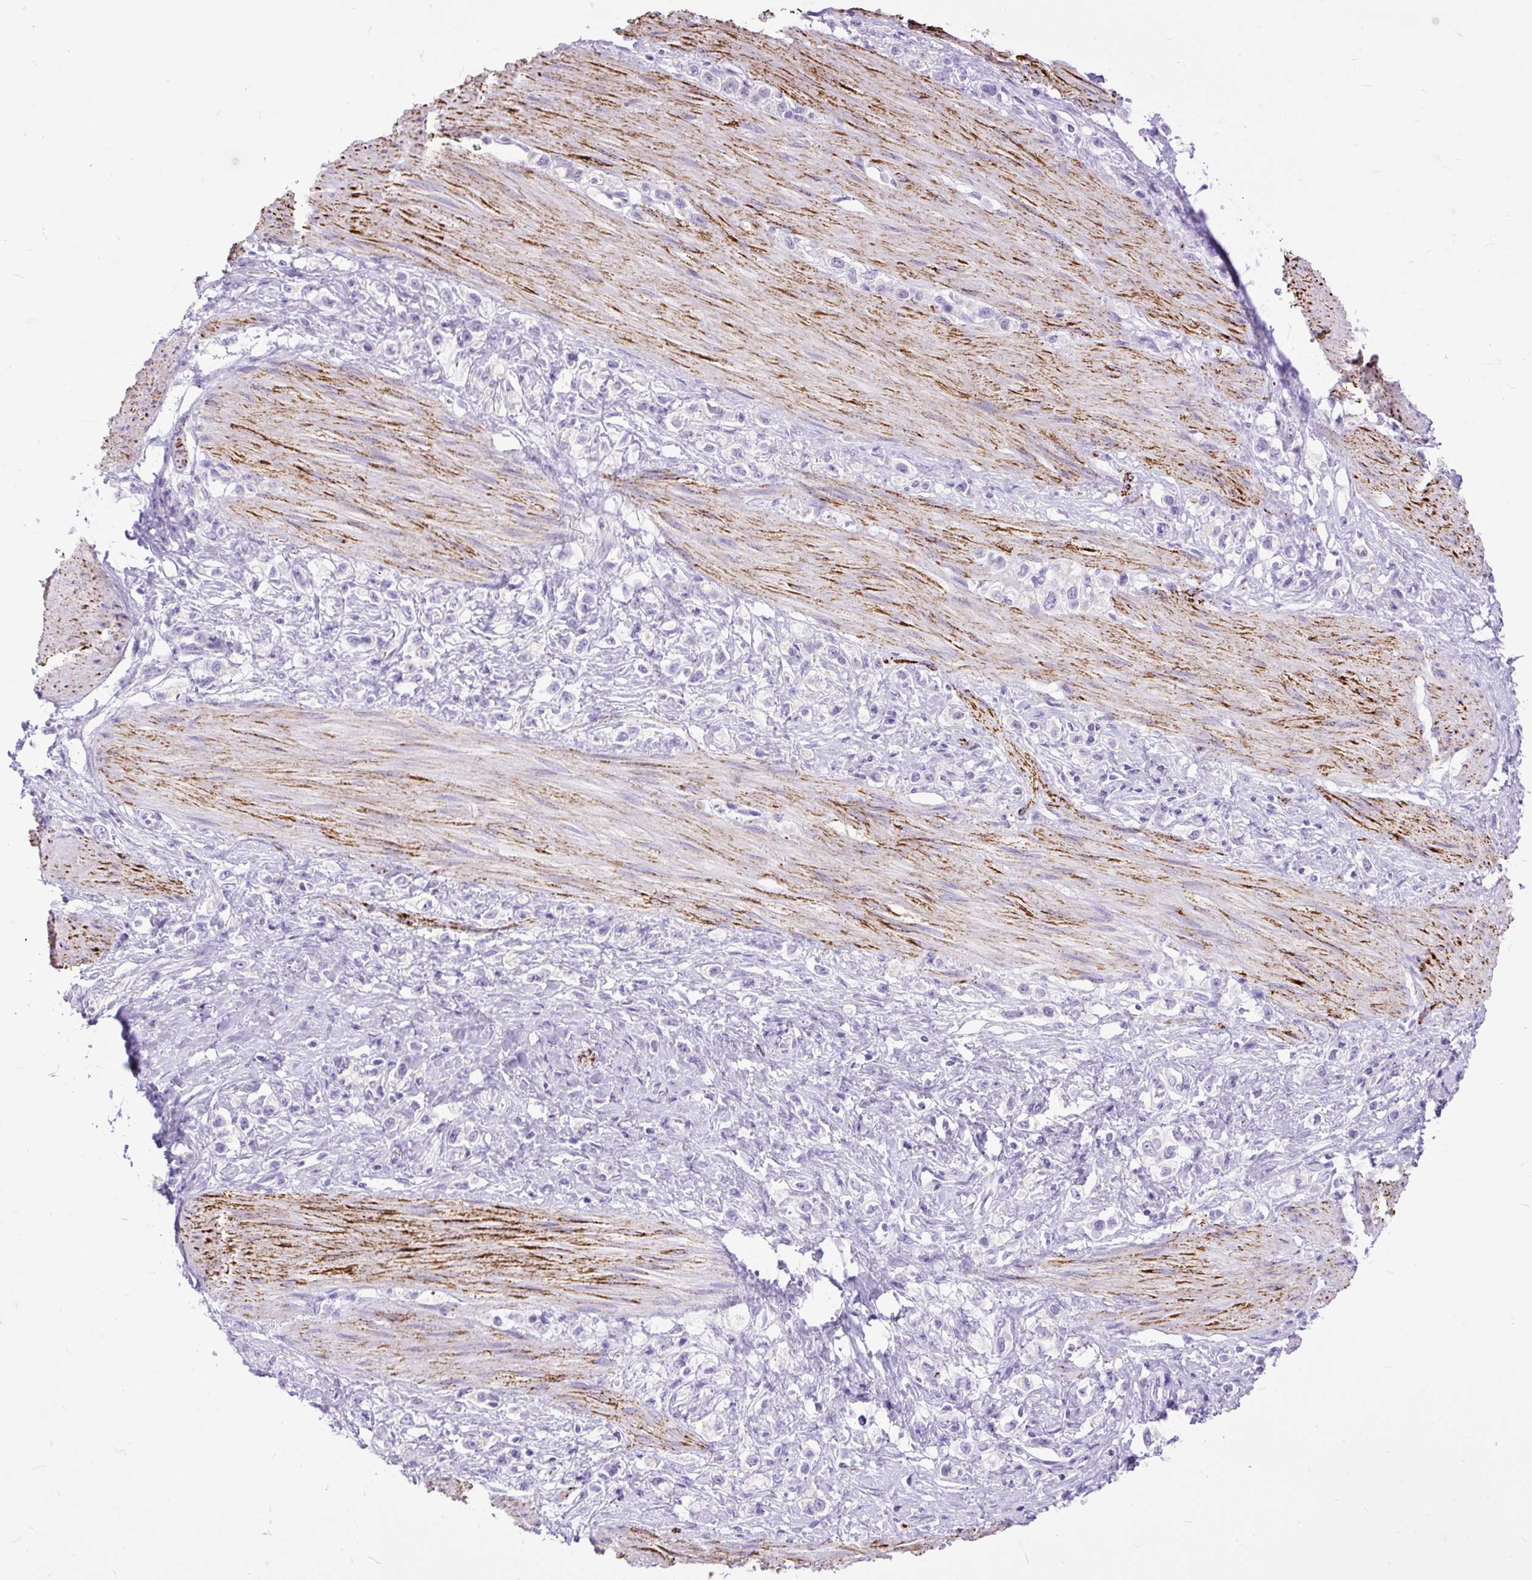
{"staining": {"intensity": "negative", "quantity": "none", "location": "none"}, "tissue": "stomach cancer", "cell_type": "Tumor cells", "image_type": "cancer", "snomed": [{"axis": "morphology", "description": "Adenocarcinoma, NOS"}, {"axis": "topography", "description": "Stomach"}], "caption": "A photomicrograph of human adenocarcinoma (stomach) is negative for staining in tumor cells.", "gene": "ZNF256", "patient": {"sex": "female", "age": 65}}